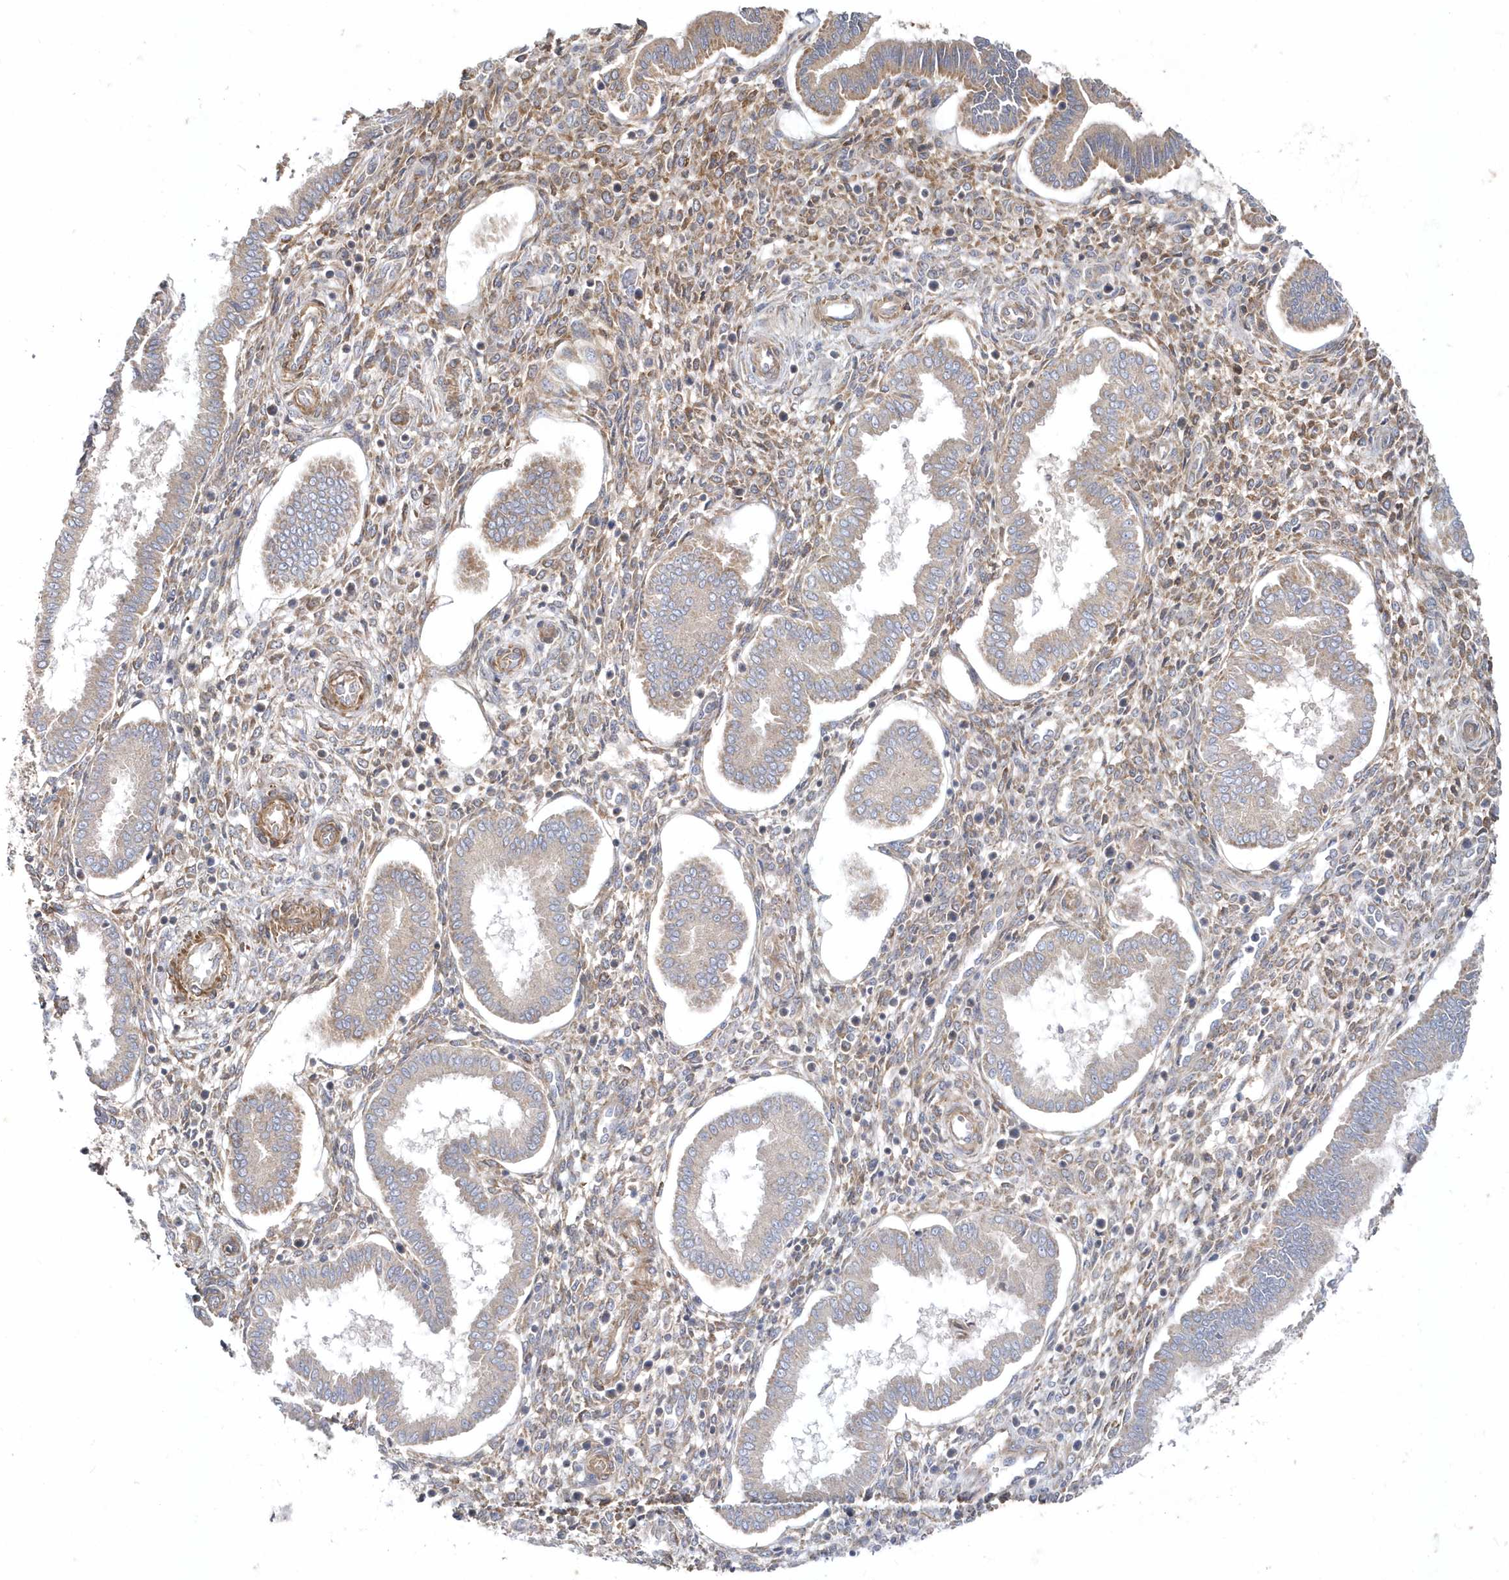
{"staining": {"intensity": "moderate", "quantity": "25%-75%", "location": "cytoplasmic/membranous"}, "tissue": "endometrium", "cell_type": "Cells in endometrial stroma", "image_type": "normal", "snomed": [{"axis": "morphology", "description": "Normal tissue, NOS"}, {"axis": "topography", "description": "Endometrium"}], "caption": "Immunohistochemical staining of unremarkable endometrium demonstrates 25%-75% levels of moderate cytoplasmic/membranous protein staining in approximately 25%-75% of cells in endometrial stroma.", "gene": "LEXM", "patient": {"sex": "female", "age": 24}}